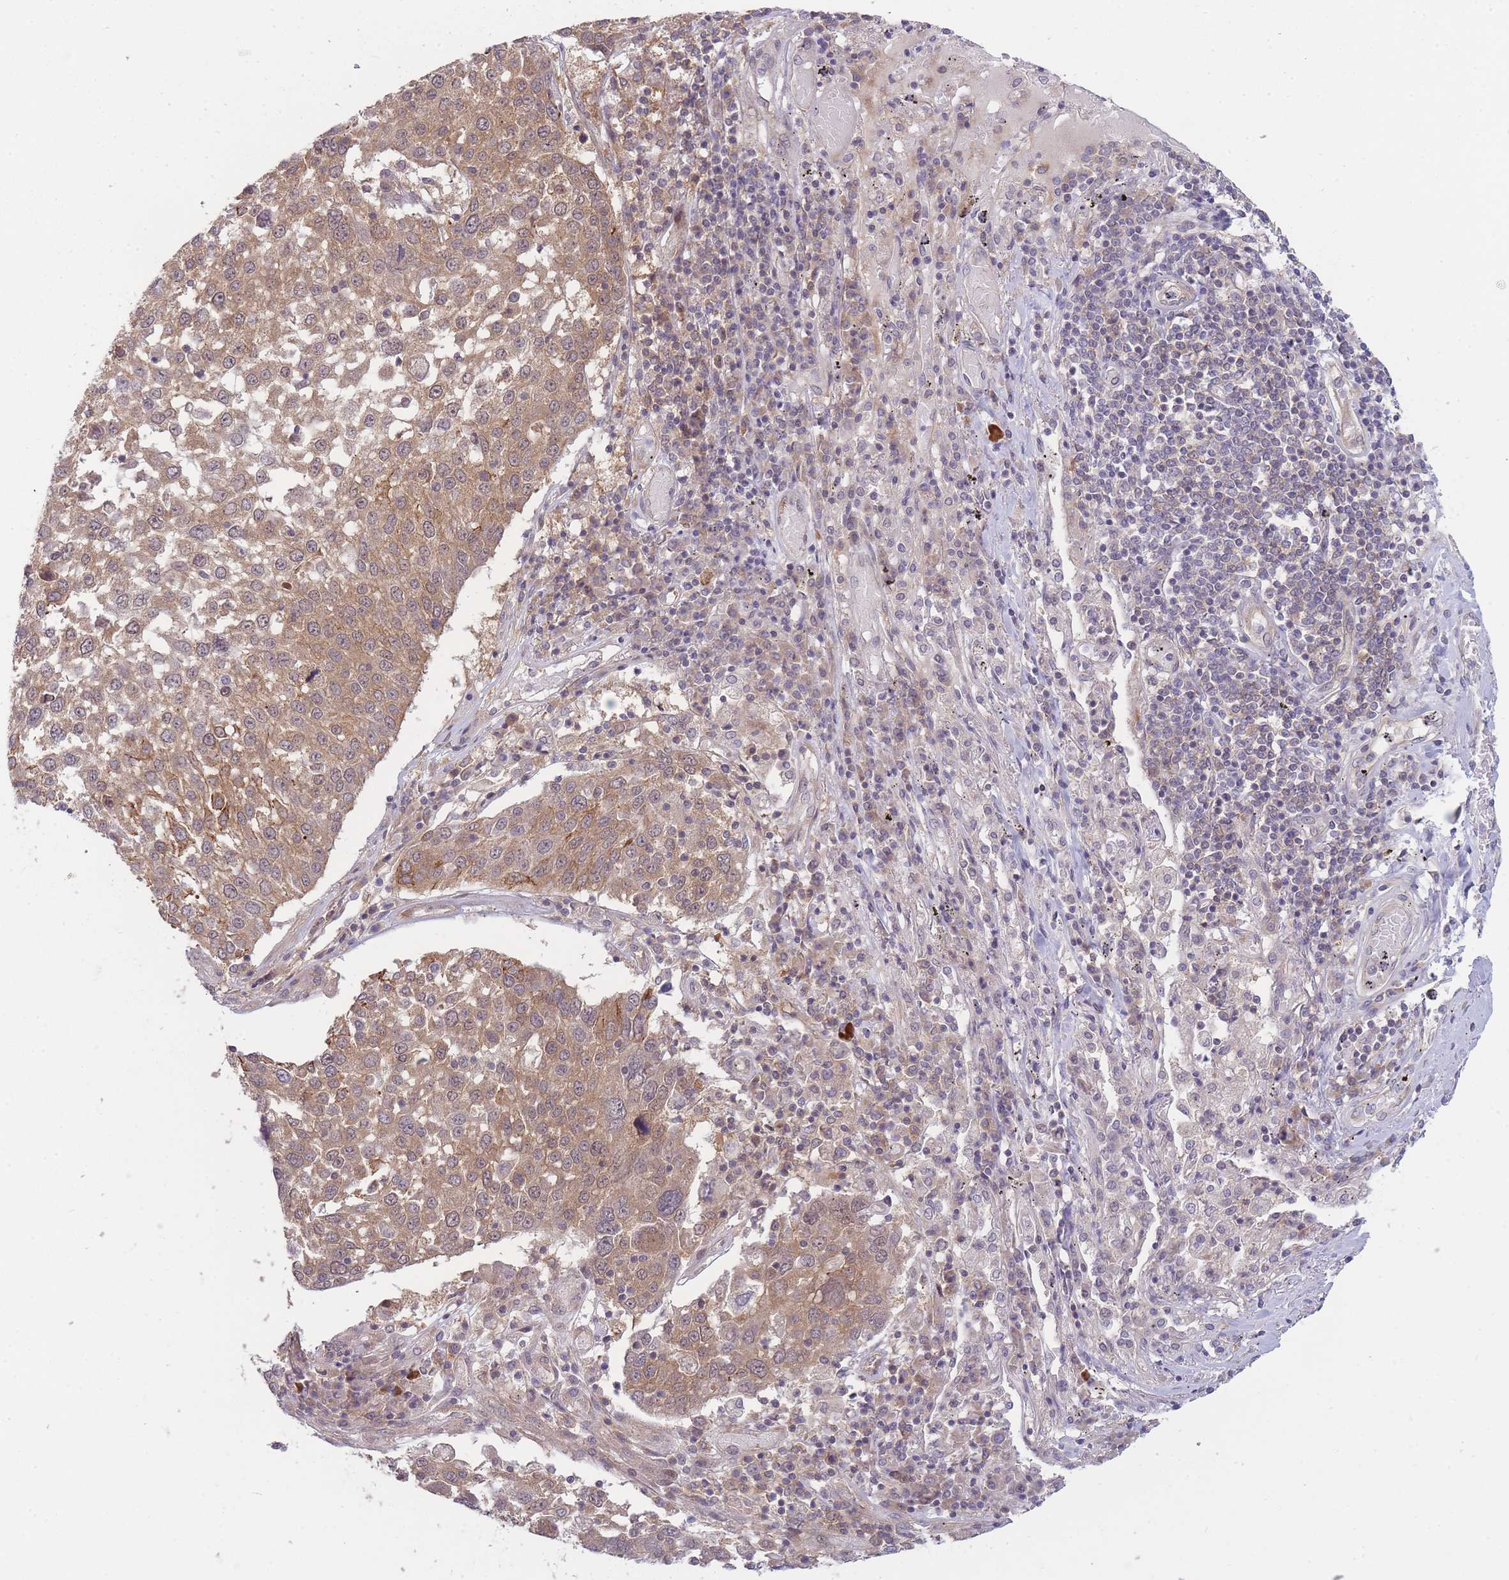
{"staining": {"intensity": "weak", "quantity": ">75%", "location": "cytoplasmic/membranous"}, "tissue": "lung cancer", "cell_type": "Tumor cells", "image_type": "cancer", "snomed": [{"axis": "morphology", "description": "Squamous cell carcinoma, NOS"}, {"axis": "topography", "description": "Lung"}], "caption": "Tumor cells display weak cytoplasmic/membranous staining in about >75% of cells in lung cancer.", "gene": "PFDN6", "patient": {"sex": "male", "age": 65}}